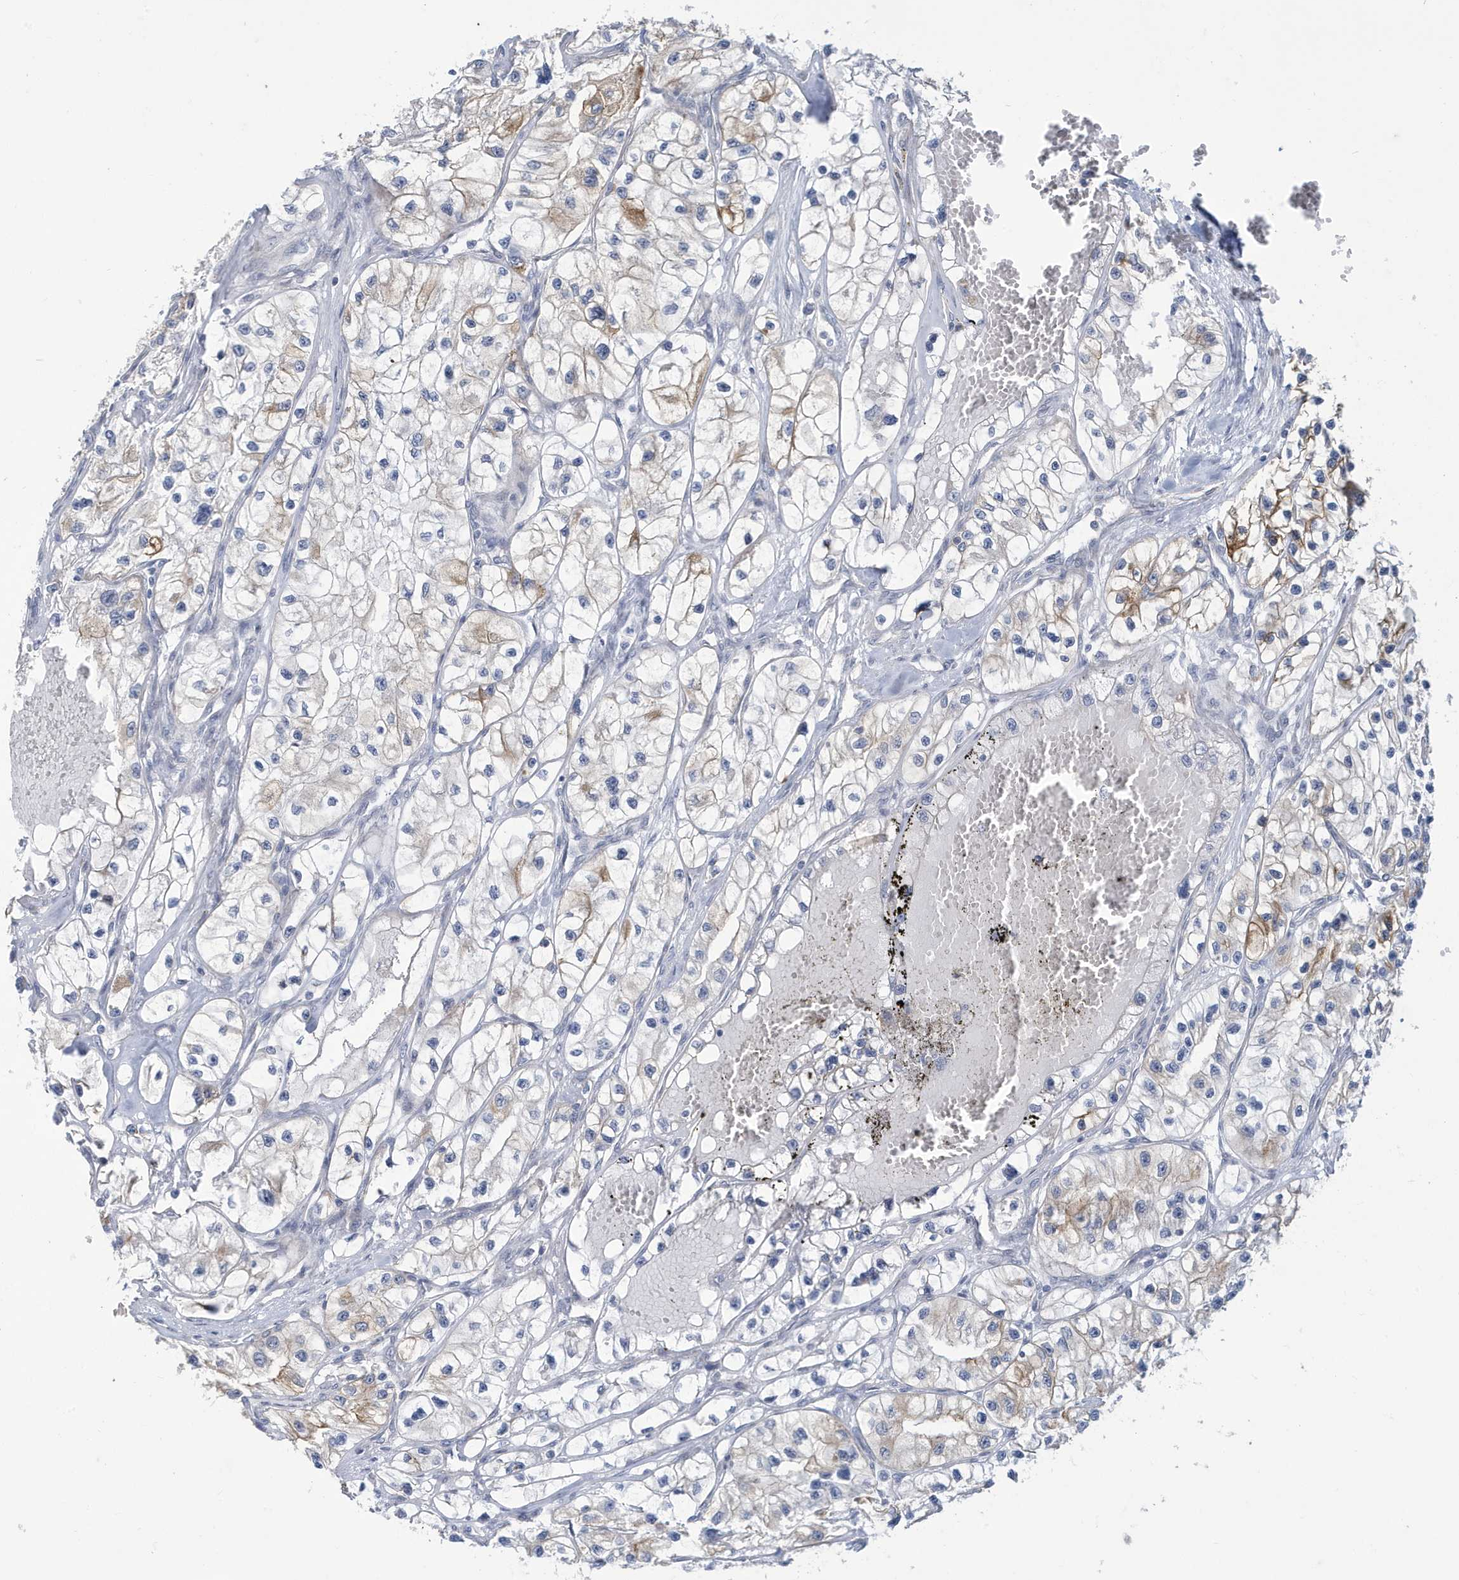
{"staining": {"intensity": "moderate", "quantity": "<25%", "location": "cytoplasmic/membranous"}, "tissue": "renal cancer", "cell_type": "Tumor cells", "image_type": "cancer", "snomed": [{"axis": "morphology", "description": "Adenocarcinoma, NOS"}, {"axis": "topography", "description": "Kidney"}], "caption": "A brown stain labels moderate cytoplasmic/membranous expression of a protein in human renal adenocarcinoma tumor cells. (DAB (3,3'-diaminobenzidine) = brown stain, brightfield microscopy at high magnification).", "gene": "ZNF654", "patient": {"sex": "female", "age": 57}}